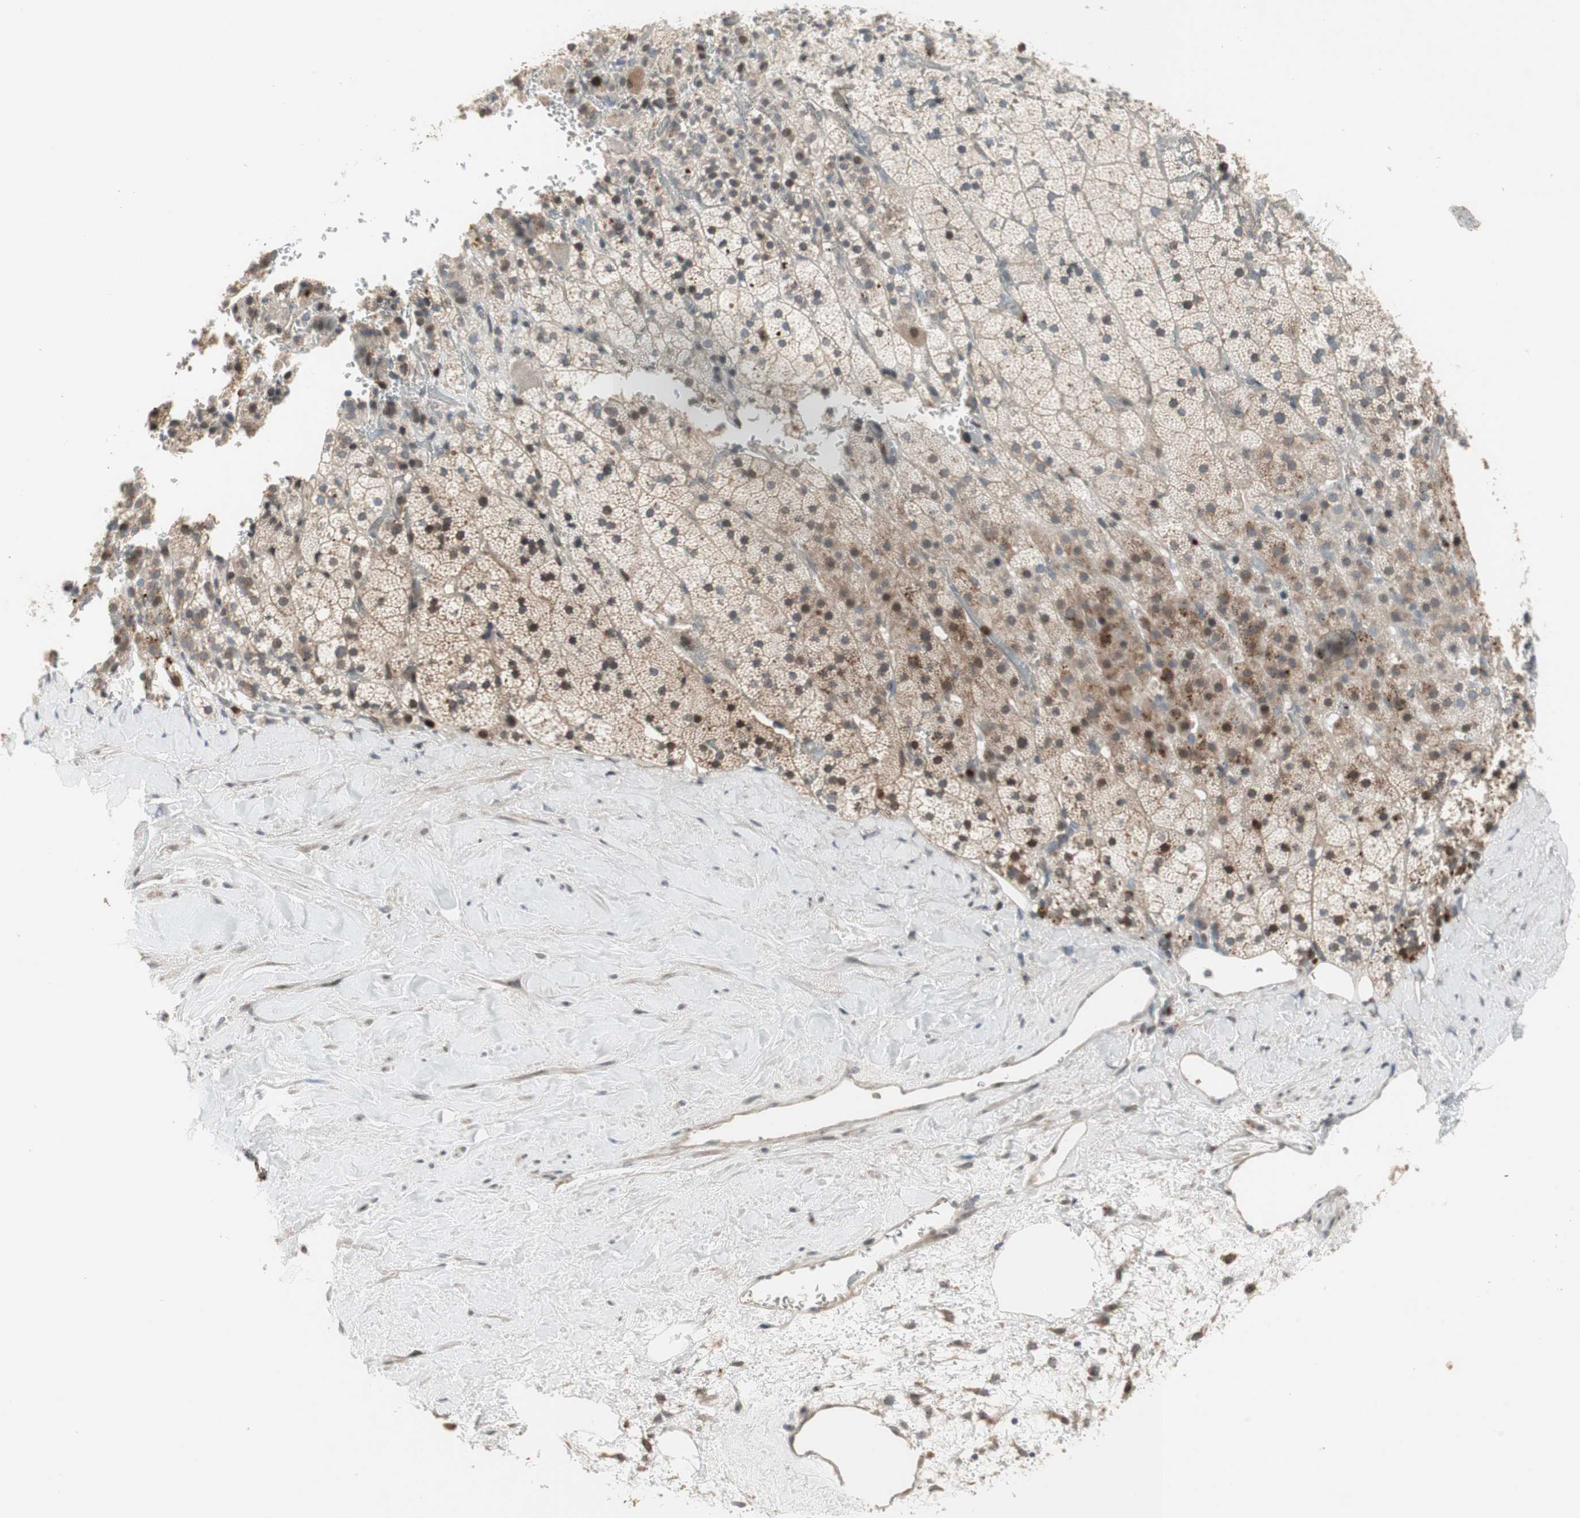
{"staining": {"intensity": "moderate", "quantity": "25%-75%", "location": "cytoplasmic/membranous,nuclear"}, "tissue": "adrenal gland", "cell_type": "Glandular cells", "image_type": "normal", "snomed": [{"axis": "morphology", "description": "Normal tissue, NOS"}, {"axis": "topography", "description": "Adrenal gland"}], "caption": "Immunohistochemical staining of unremarkable human adrenal gland demonstrates medium levels of moderate cytoplasmic/membranous,nuclear expression in about 25%-75% of glandular cells.", "gene": "SNX4", "patient": {"sex": "male", "age": 35}}